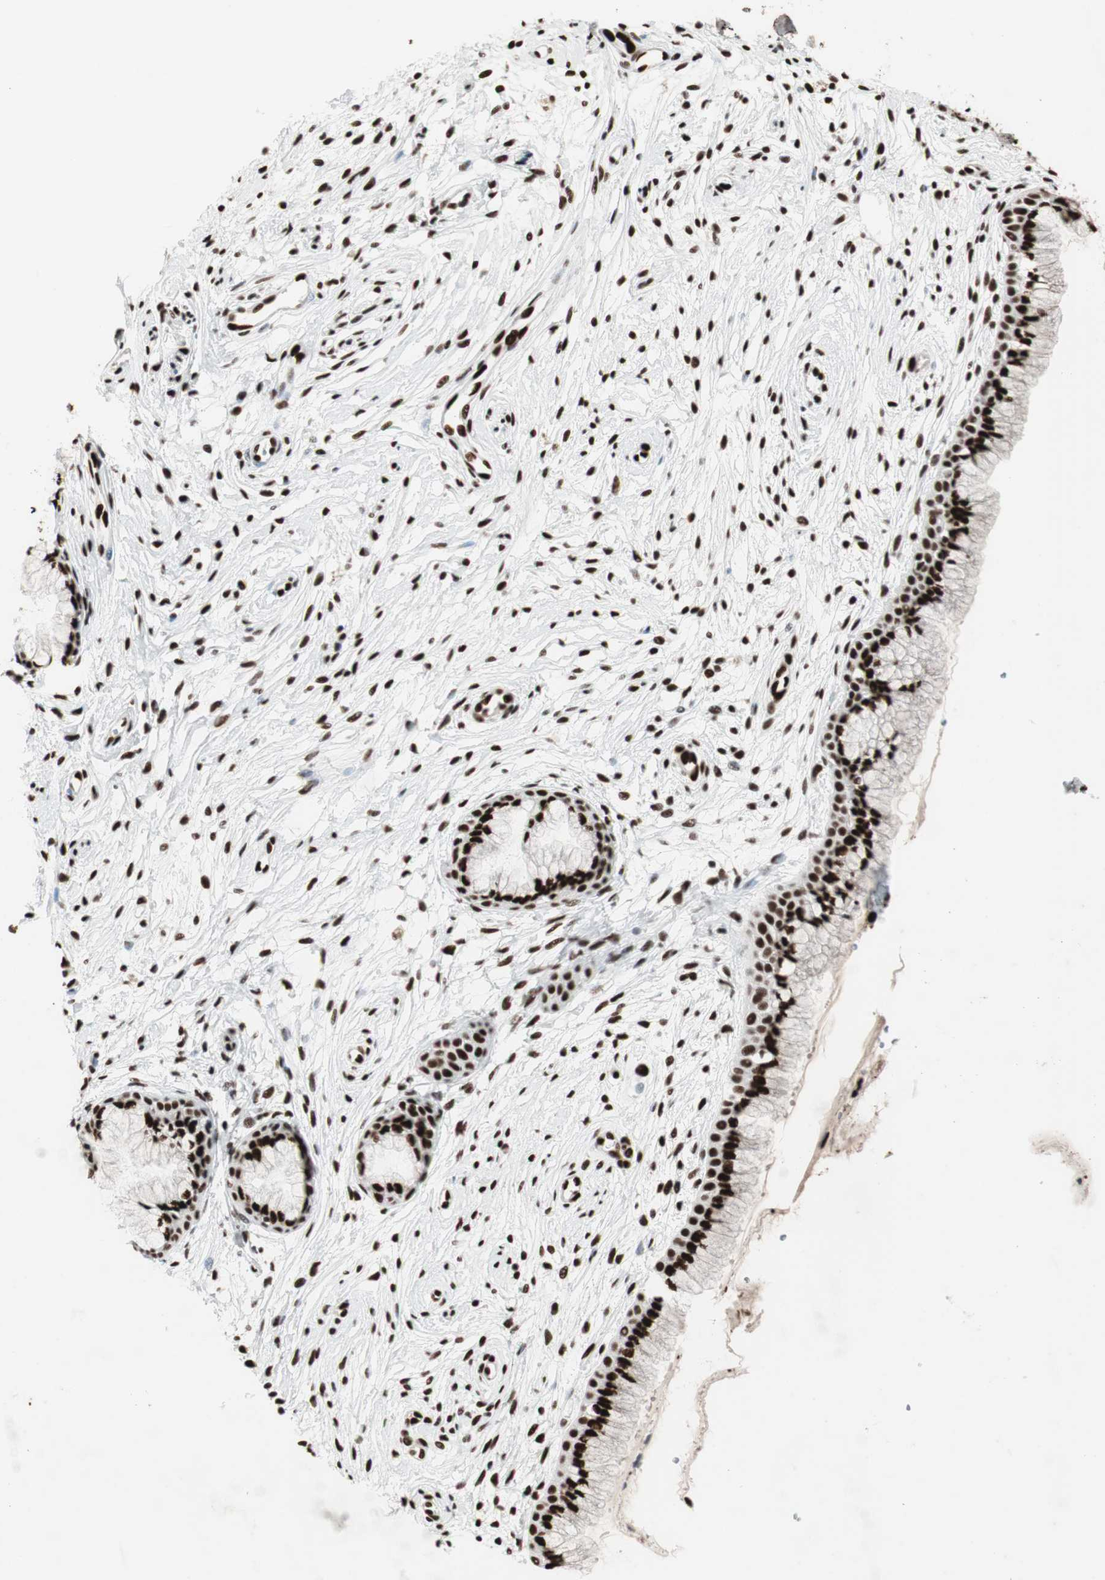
{"staining": {"intensity": "strong", "quantity": ">75%", "location": "nuclear"}, "tissue": "cervix", "cell_type": "Glandular cells", "image_type": "normal", "snomed": [{"axis": "morphology", "description": "Normal tissue, NOS"}, {"axis": "topography", "description": "Cervix"}], "caption": "Protein expression analysis of unremarkable cervix demonstrates strong nuclear expression in about >75% of glandular cells. The staining was performed using DAB, with brown indicating positive protein expression. Nuclei are stained blue with hematoxylin.", "gene": "PSME3", "patient": {"sex": "female", "age": 39}}